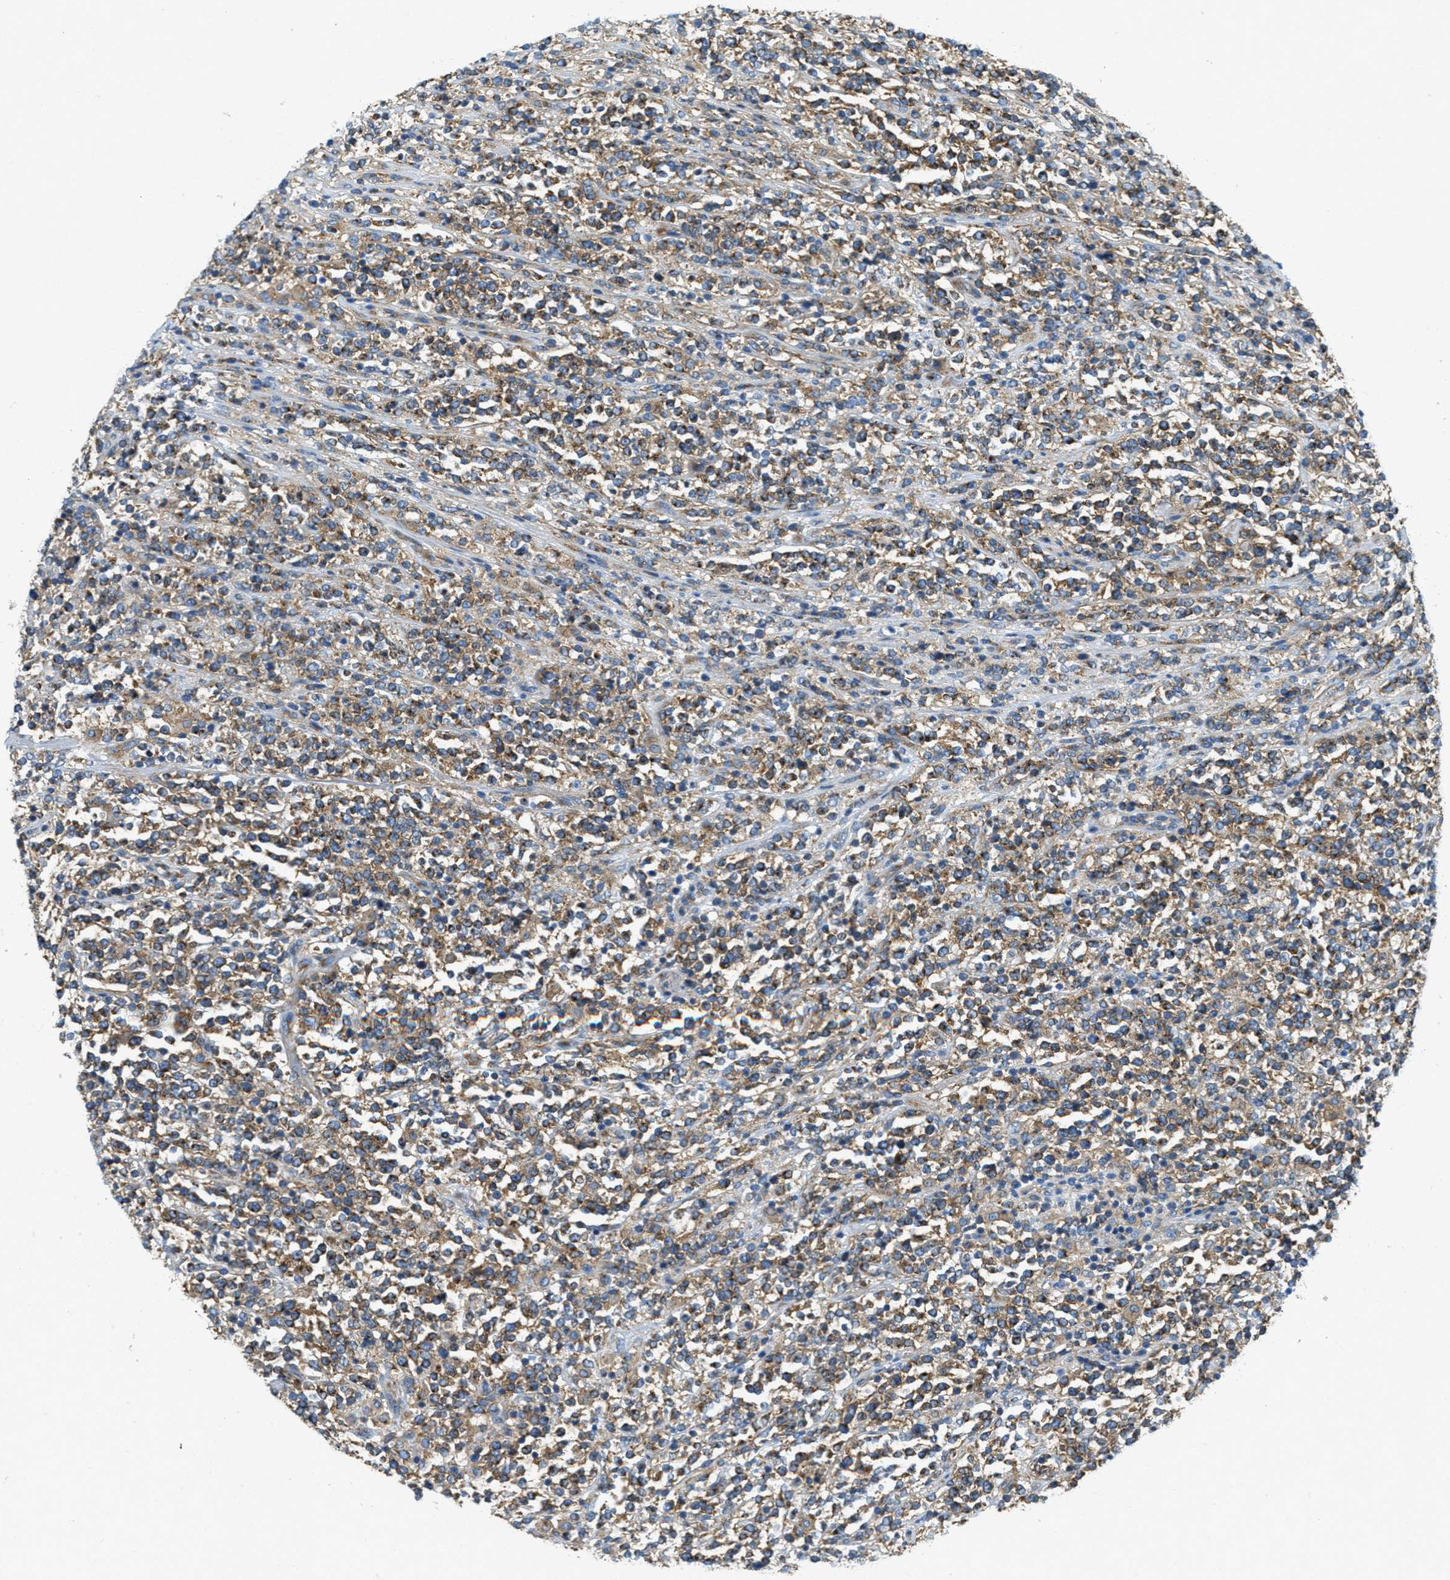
{"staining": {"intensity": "moderate", "quantity": ">75%", "location": "cytoplasmic/membranous"}, "tissue": "lymphoma", "cell_type": "Tumor cells", "image_type": "cancer", "snomed": [{"axis": "morphology", "description": "Malignant lymphoma, non-Hodgkin's type, High grade"}, {"axis": "topography", "description": "Soft tissue"}], "caption": "Protein staining of malignant lymphoma, non-Hodgkin's type (high-grade) tissue exhibits moderate cytoplasmic/membranous expression in approximately >75% of tumor cells.", "gene": "AP2B1", "patient": {"sex": "male", "age": 18}}